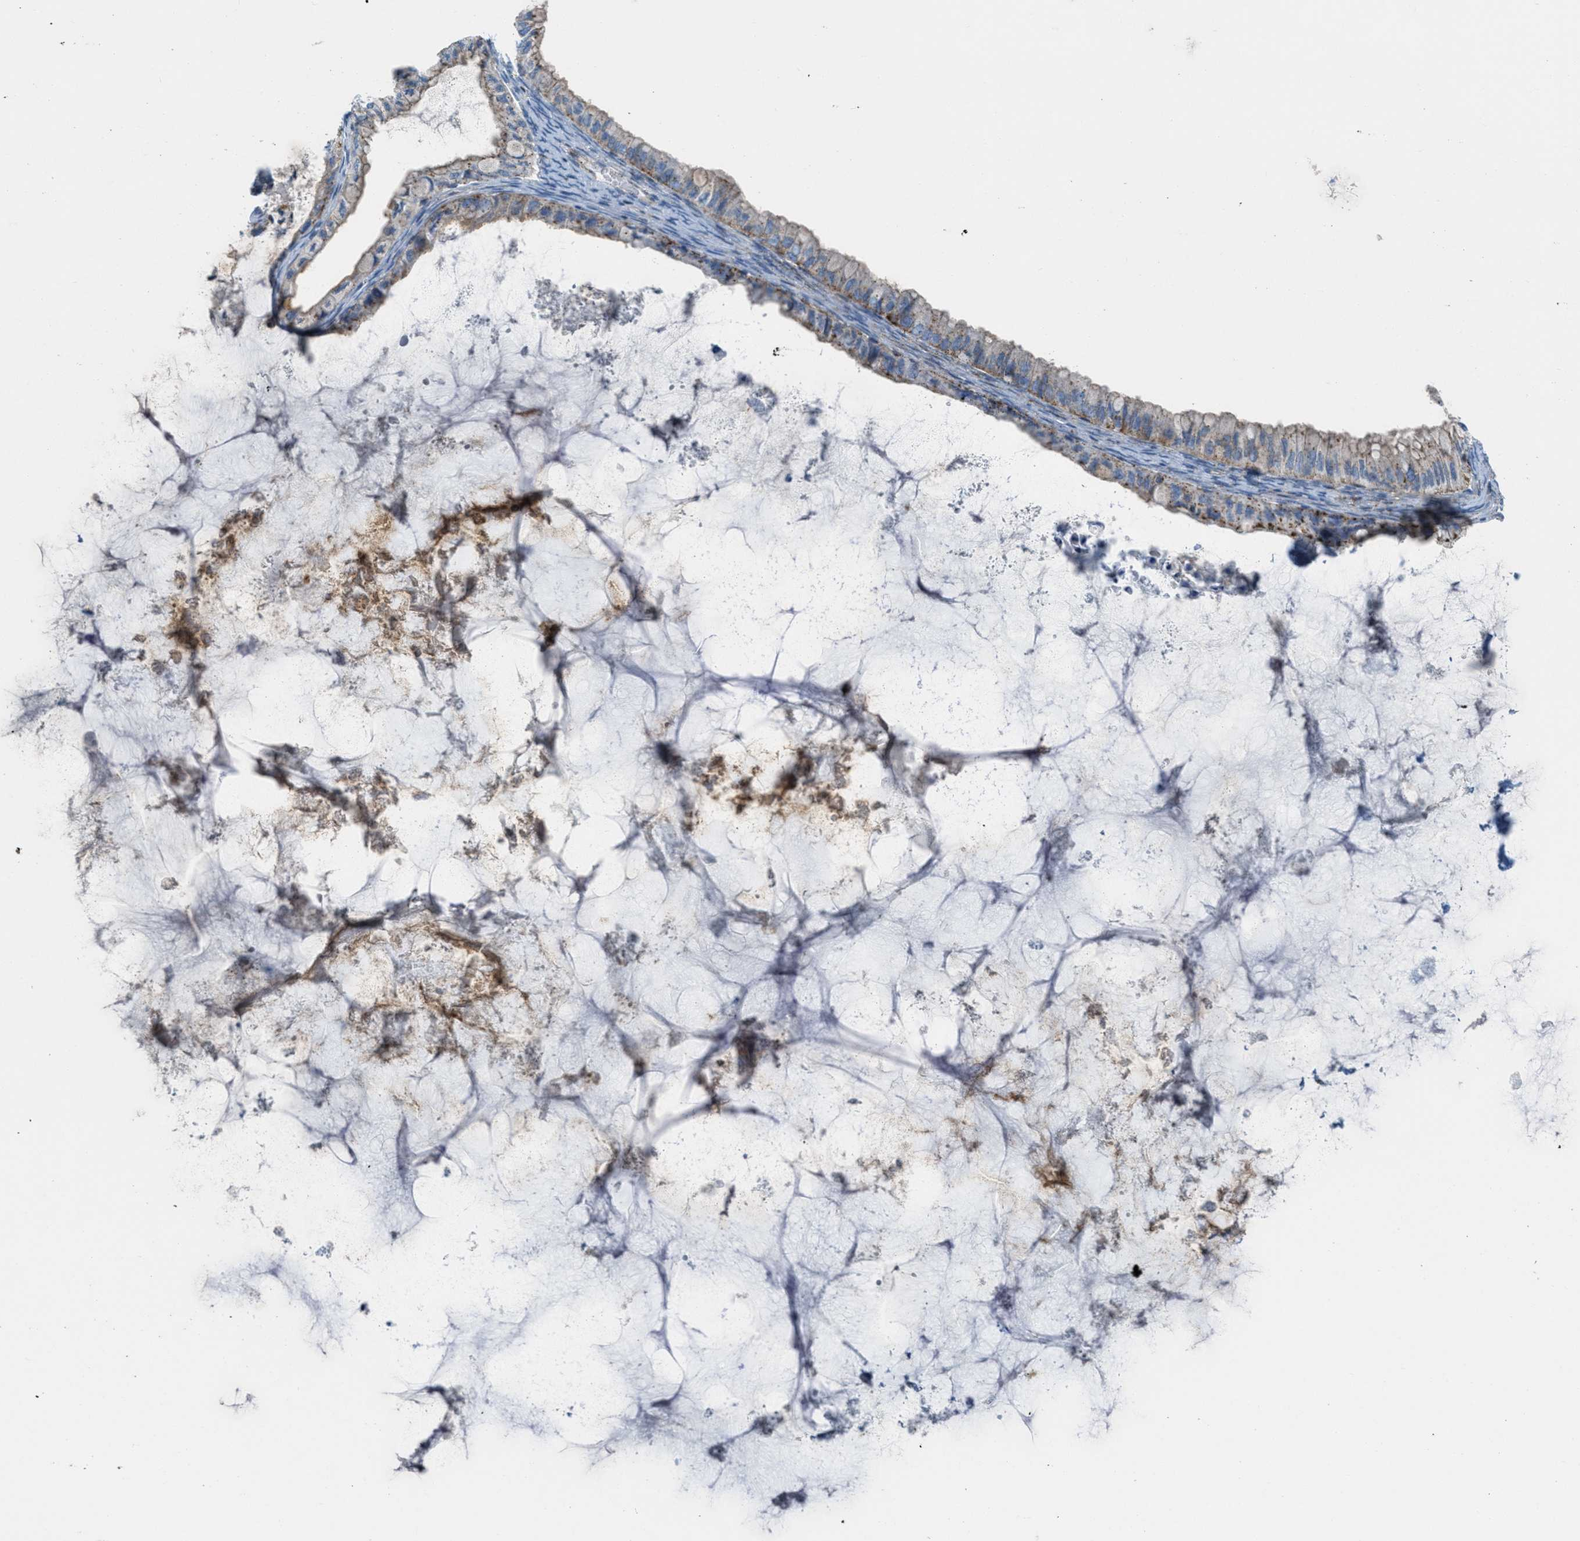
{"staining": {"intensity": "moderate", "quantity": ">75%", "location": "cytoplasmic/membranous"}, "tissue": "ovarian cancer", "cell_type": "Tumor cells", "image_type": "cancer", "snomed": [{"axis": "morphology", "description": "Cystadenocarcinoma, mucinous, NOS"}, {"axis": "topography", "description": "Ovary"}], "caption": "Ovarian mucinous cystadenocarcinoma was stained to show a protein in brown. There is medium levels of moderate cytoplasmic/membranous expression in about >75% of tumor cells.", "gene": "MFSD13A", "patient": {"sex": "female", "age": 80}}